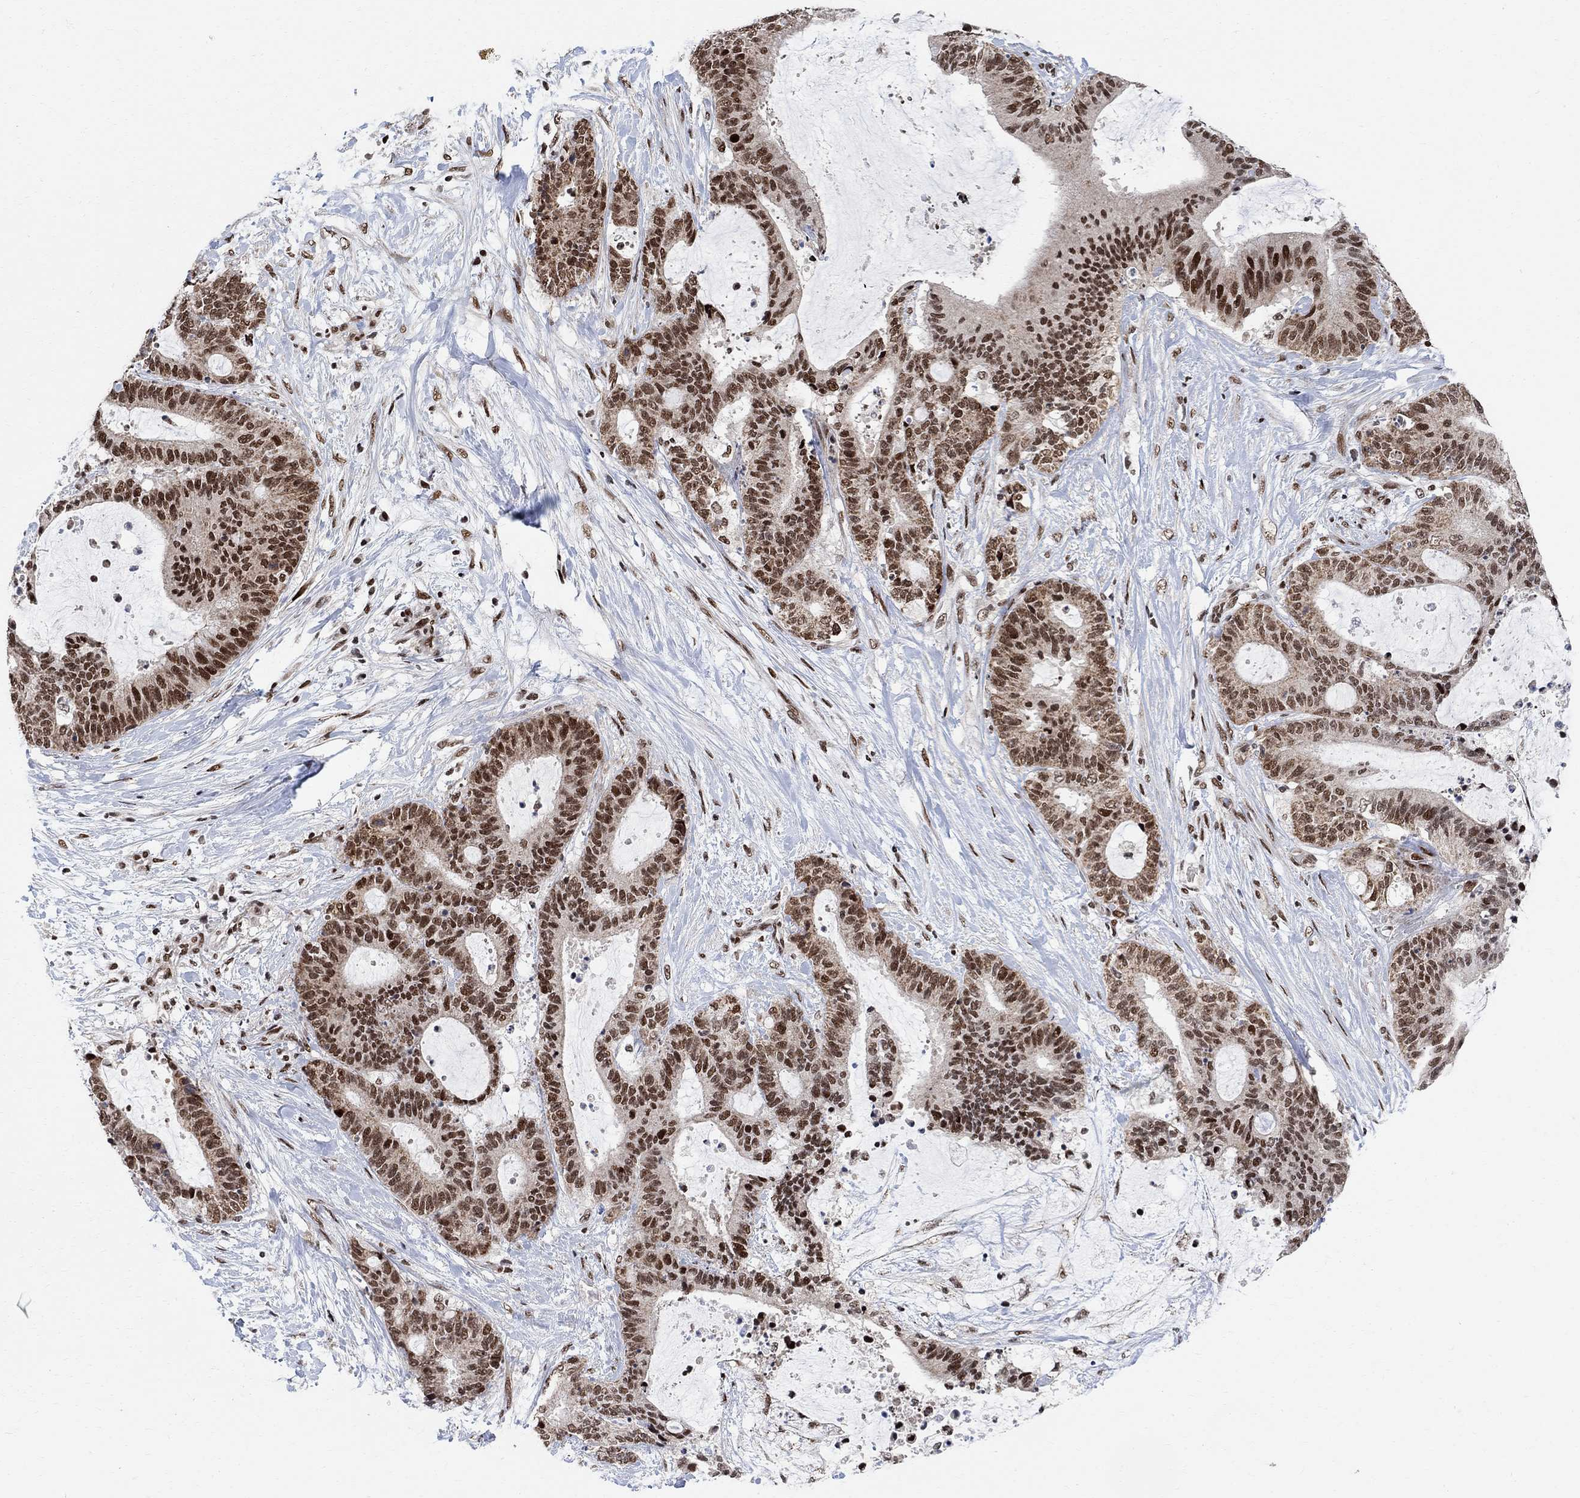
{"staining": {"intensity": "strong", "quantity": ">75%", "location": "nuclear"}, "tissue": "liver cancer", "cell_type": "Tumor cells", "image_type": "cancer", "snomed": [{"axis": "morphology", "description": "Cholangiocarcinoma"}, {"axis": "topography", "description": "Liver"}], "caption": "Immunohistochemistry (IHC) image of neoplastic tissue: cholangiocarcinoma (liver) stained using immunohistochemistry (IHC) displays high levels of strong protein expression localized specifically in the nuclear of tumor cells, appearing as a nuclear brown color.", "gene": "E4F1", "patient": {"sex": "female", "age": 73}}